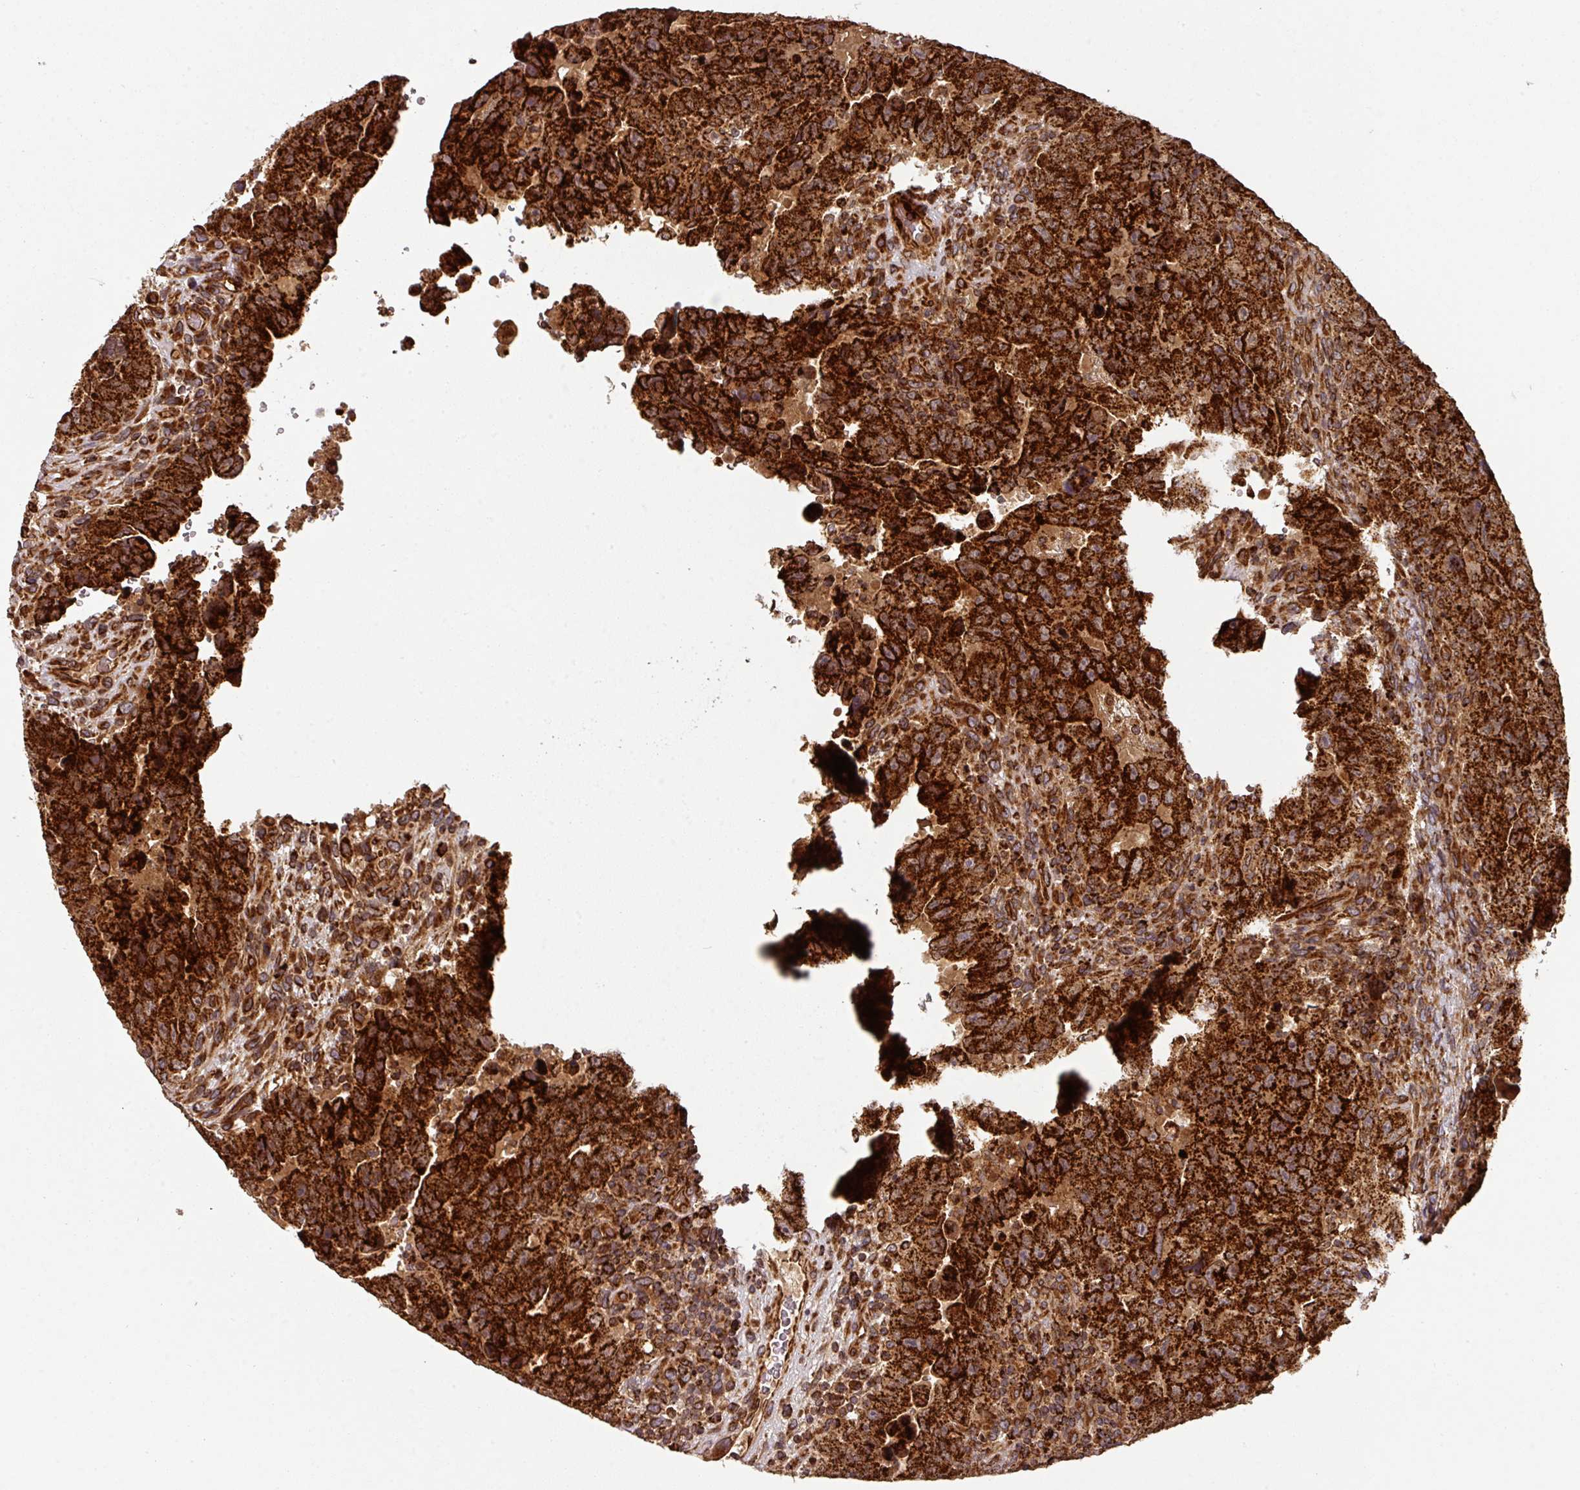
{"staining": {"intensity": "strong", "quantity": ">75%", "location": "cytoplasmic/membranous"}, "tissue": "testis cancer", "cell_type": "Tumor cells", "image_type": "cancer", "snomed": [{"axis": "morphology", "description": "Carcinoma, Embryonal, NOS"}, {"axis": "topography", "description": "Testis"}], "caption": "Testis cancer was stained to show a protein in brown. There is high levels of strong cytoplasmic/membranous staining in about >75% of tumor cells.", "gene": "TRAP1", "patient": {"sex": "male", "age": 24}}